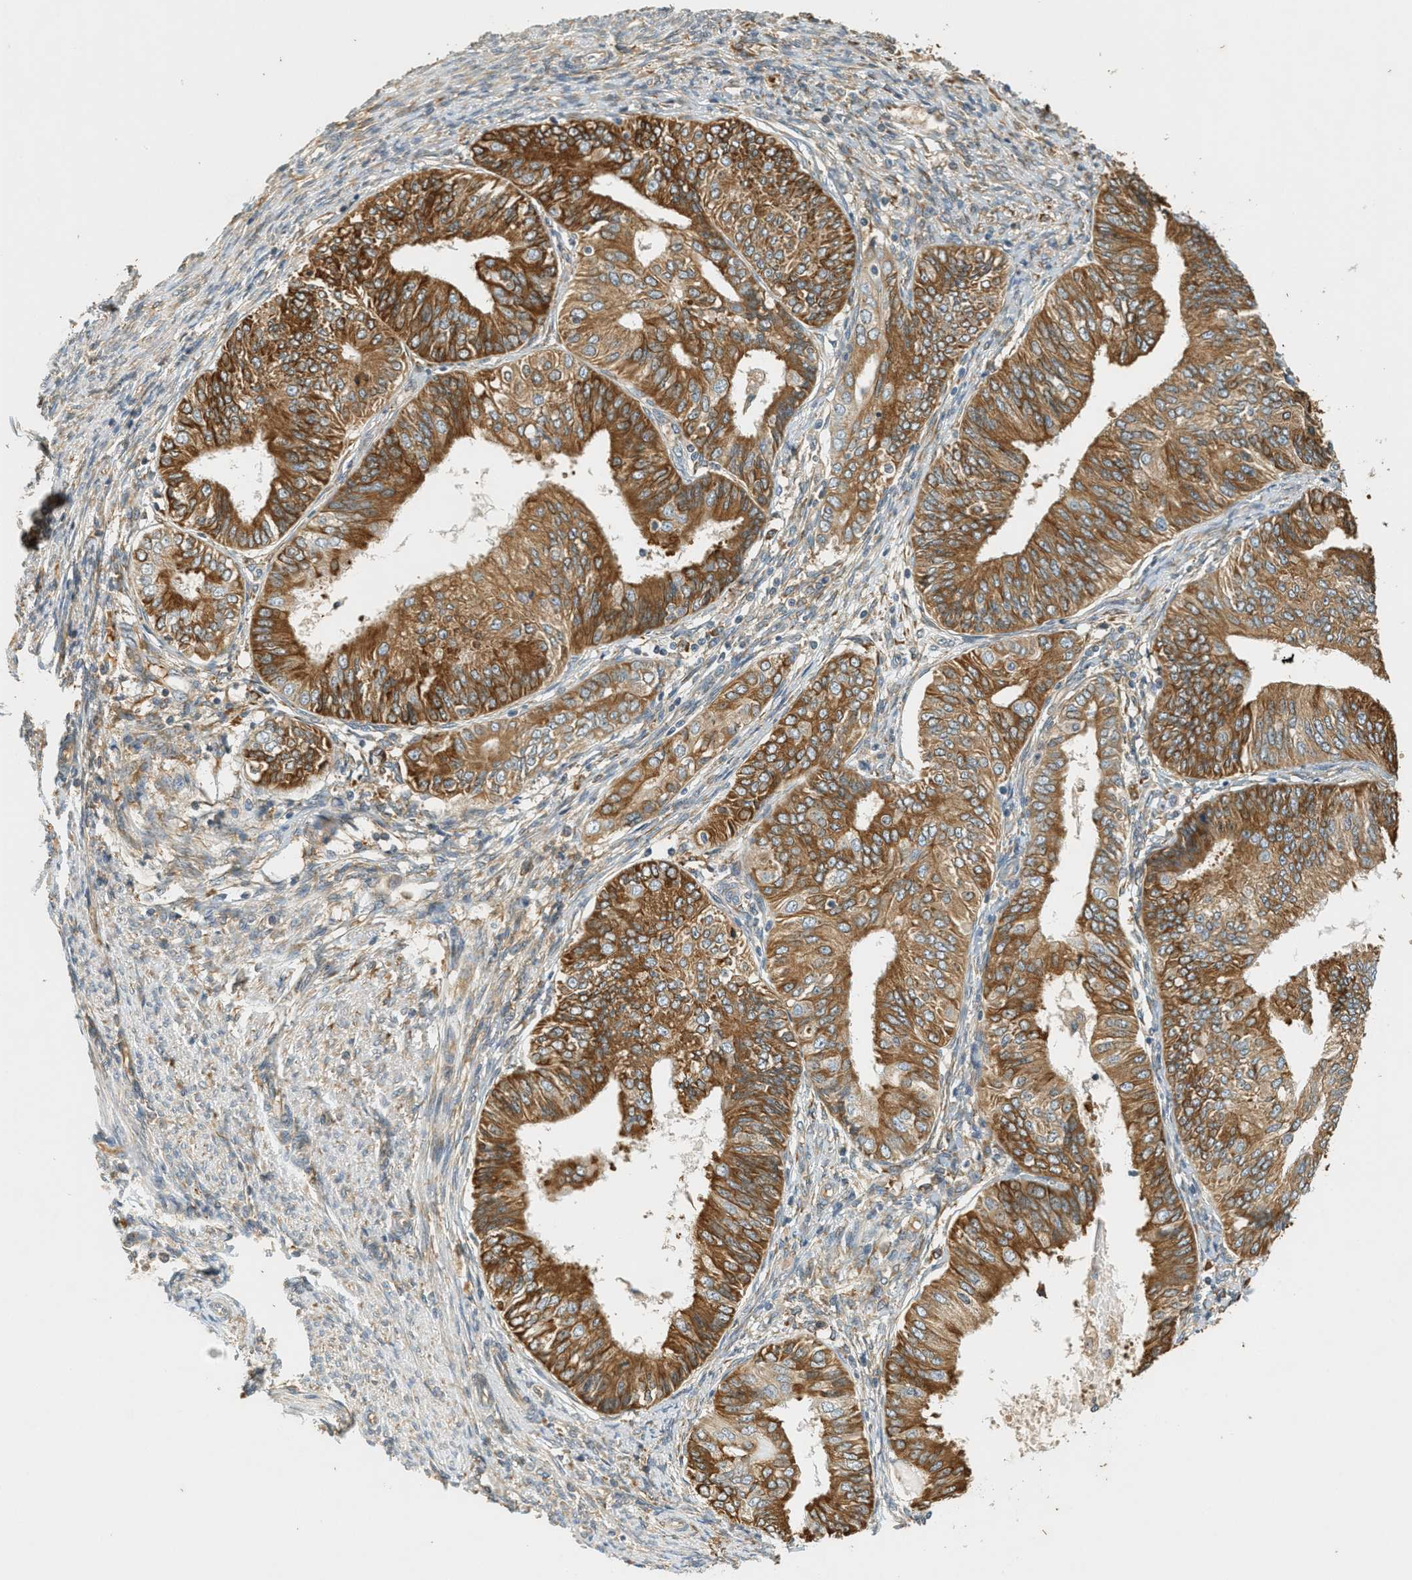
{"staining": {"intensity": "moderate", "quantity": ">75%", "location": "cytoplasmic/membranous"}, "tissue": "endometrial cancer", "cell_type": "Tumor cells", "image_type": "cancer", "snomed": [{"axis": "morphology", "description": "Adenocarcinoma, NOS"}, {"axis": "topography", "description": "Endometrium"}], "caption": "Adenocarcinoma (endometrial) tissue displays moderate cytoplasmic/membranous staining in about >75% of tumor cells", "gene": "PDK1", "patient": {"sex": "female", "age": 58}}